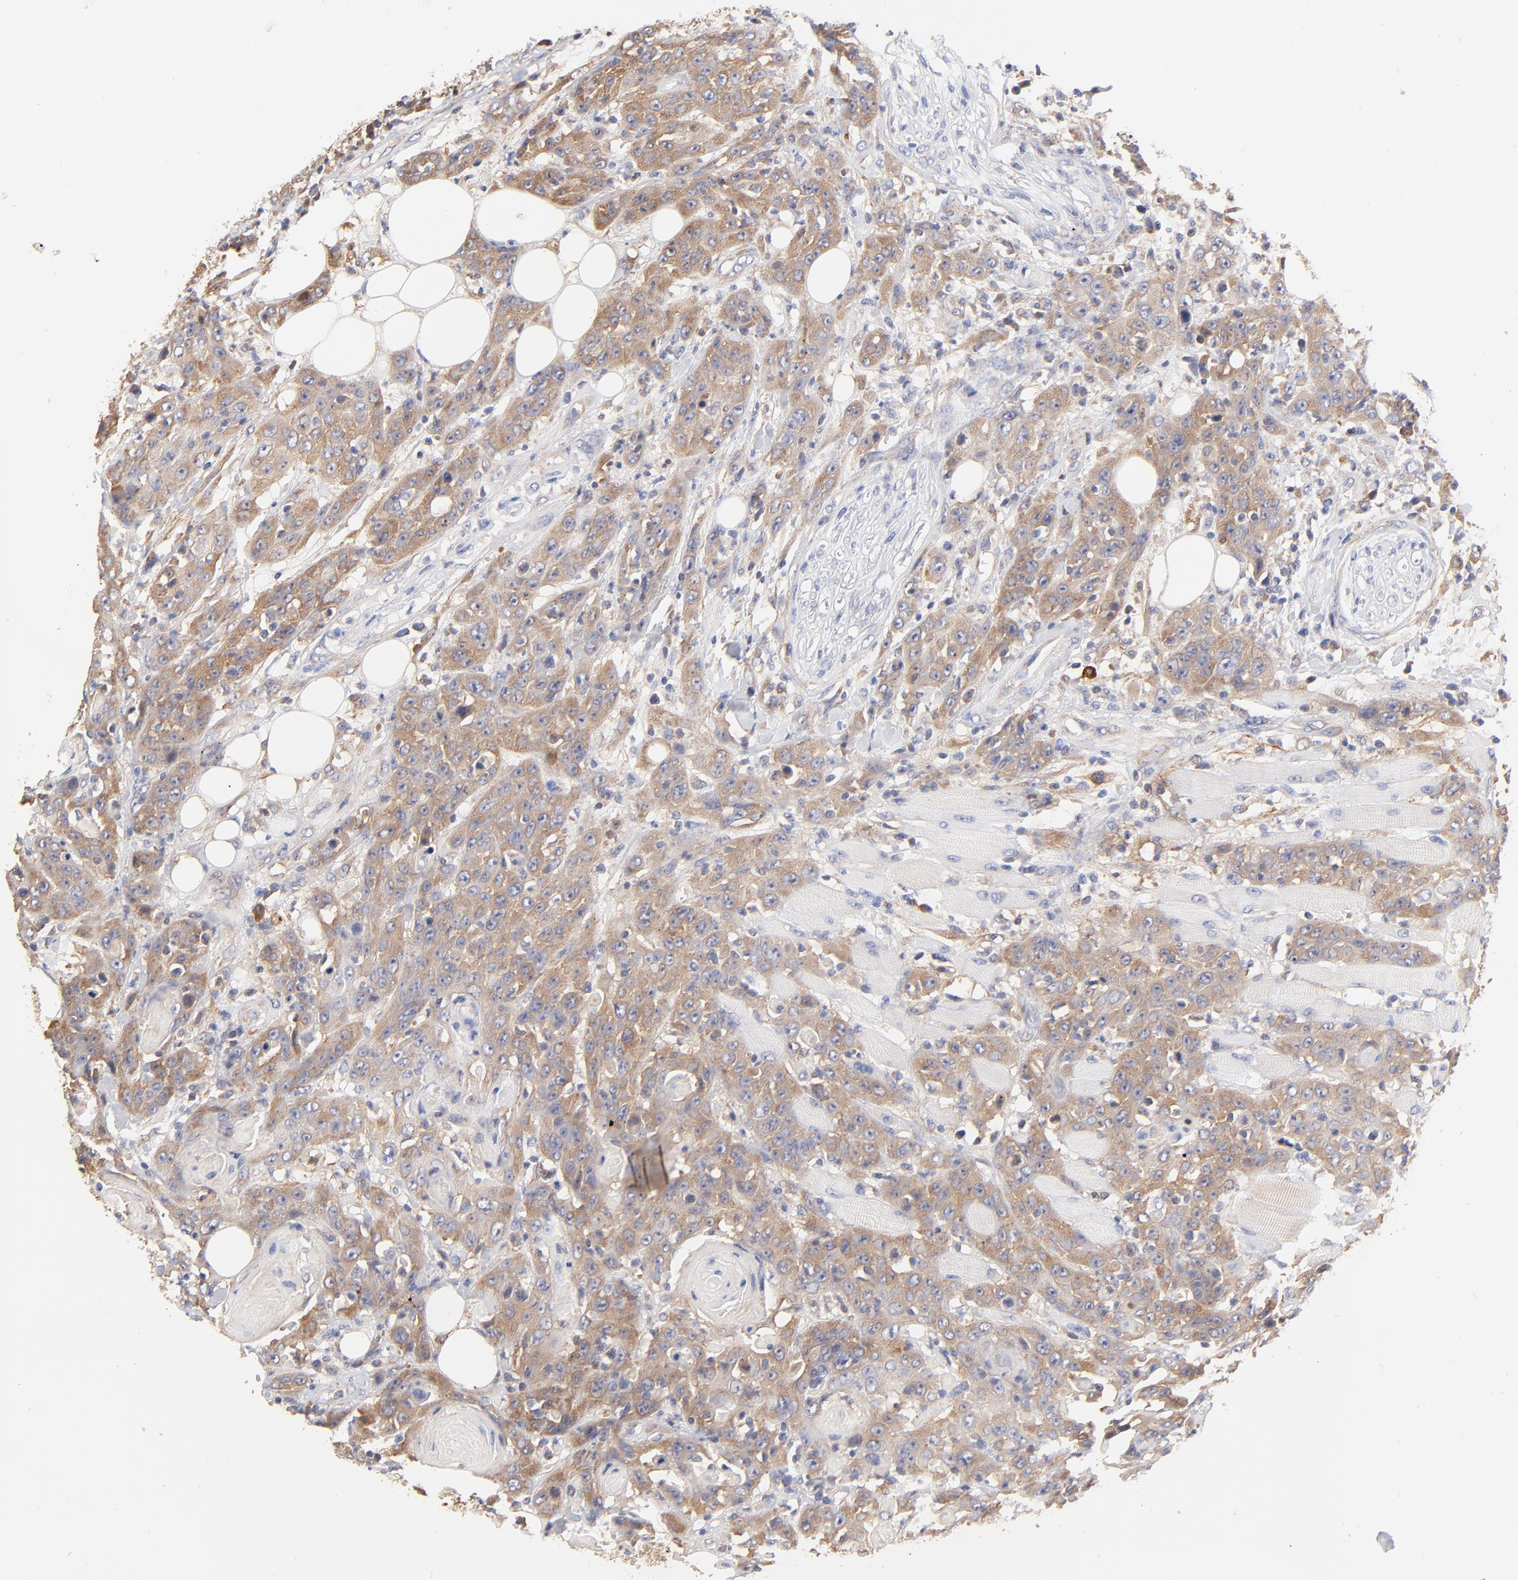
{"staining": {"intensity": "moderate", "quantity": ">75%", "location": "cytoplasmic/membranous"}, "tissue": "head and neck cancer", "cell_type": "Tumor cells", "image_type": "cancer", "snomed": [{"axis": "morphology", "description": "Squamous cell carcinoma, NOS"}, {"axis": "topography", "description": "Head-Neck"}], "caption": "Human head and neck squamous cell carcinoma stained with a protein marker reveals moderate staining in tumor cells.", "gene": "PTK7", "patient": {"sex": "female", "age": 84}}